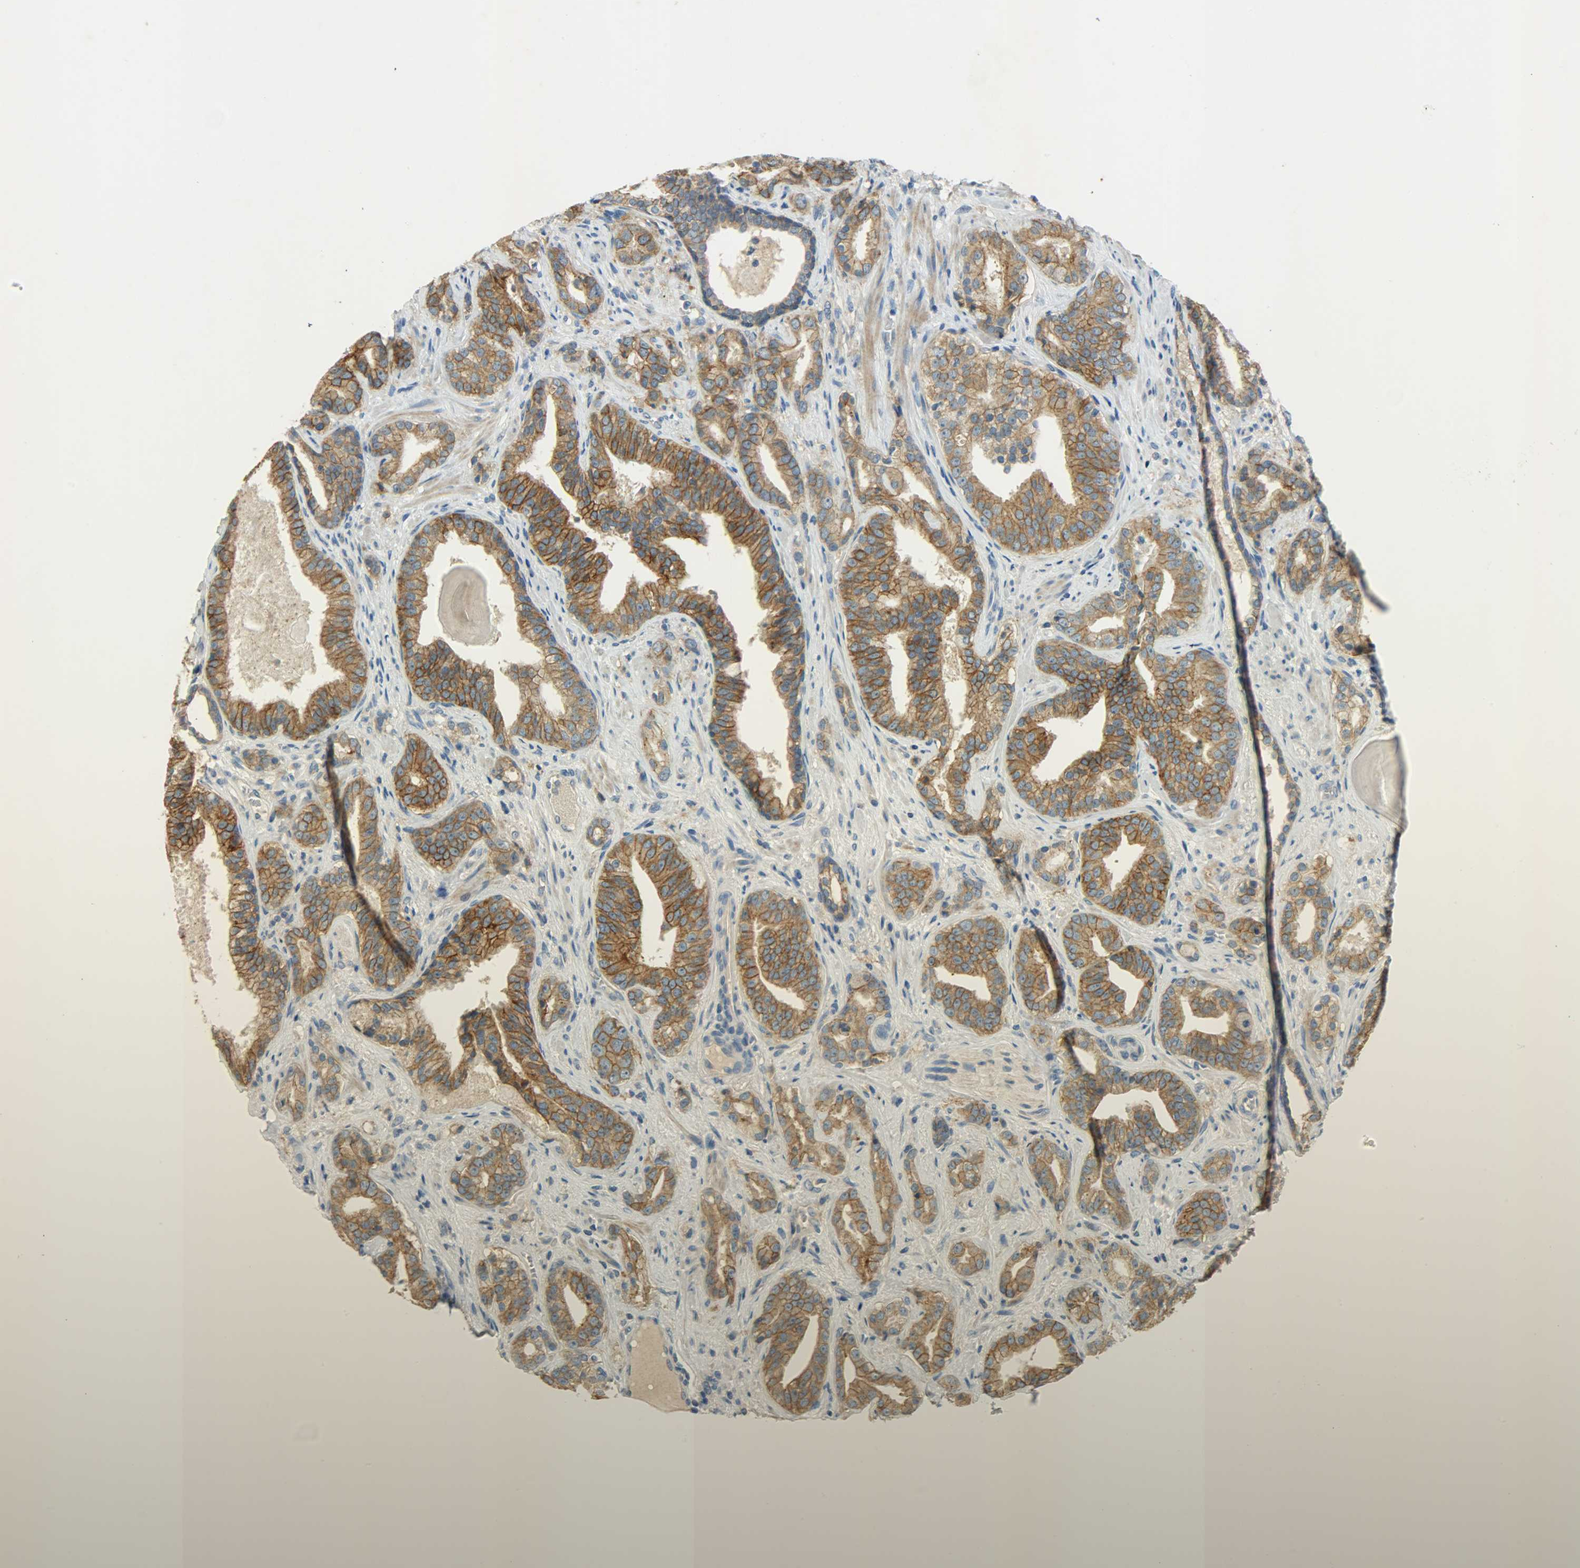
{"staining": {"intensity": "strong", "quantity": ">75%", "location": "cytoplasmic/membranous"}, "tissue": "prostate cancer", "cell_type": "Tumor cells", "image_type": "cancer", "snomed": [{"axis": "morphology", "description": "Adenocarcinoma, Low grade"}, {"axis": "topography", "description": "Prostate"}], "caption": "IHC (DAB) staining of low-grade adenocarcinoma (prostate) shows strong cytoplasmic/membranous protein positivity in approximately >75% of tumor cells. The staining was performed using DAB, with brown indicating positive protein expression. Nuclei are stained blue with hematoxylin.", "gene": "DSG2", "patient": {"sex": "male", "age": 63}}